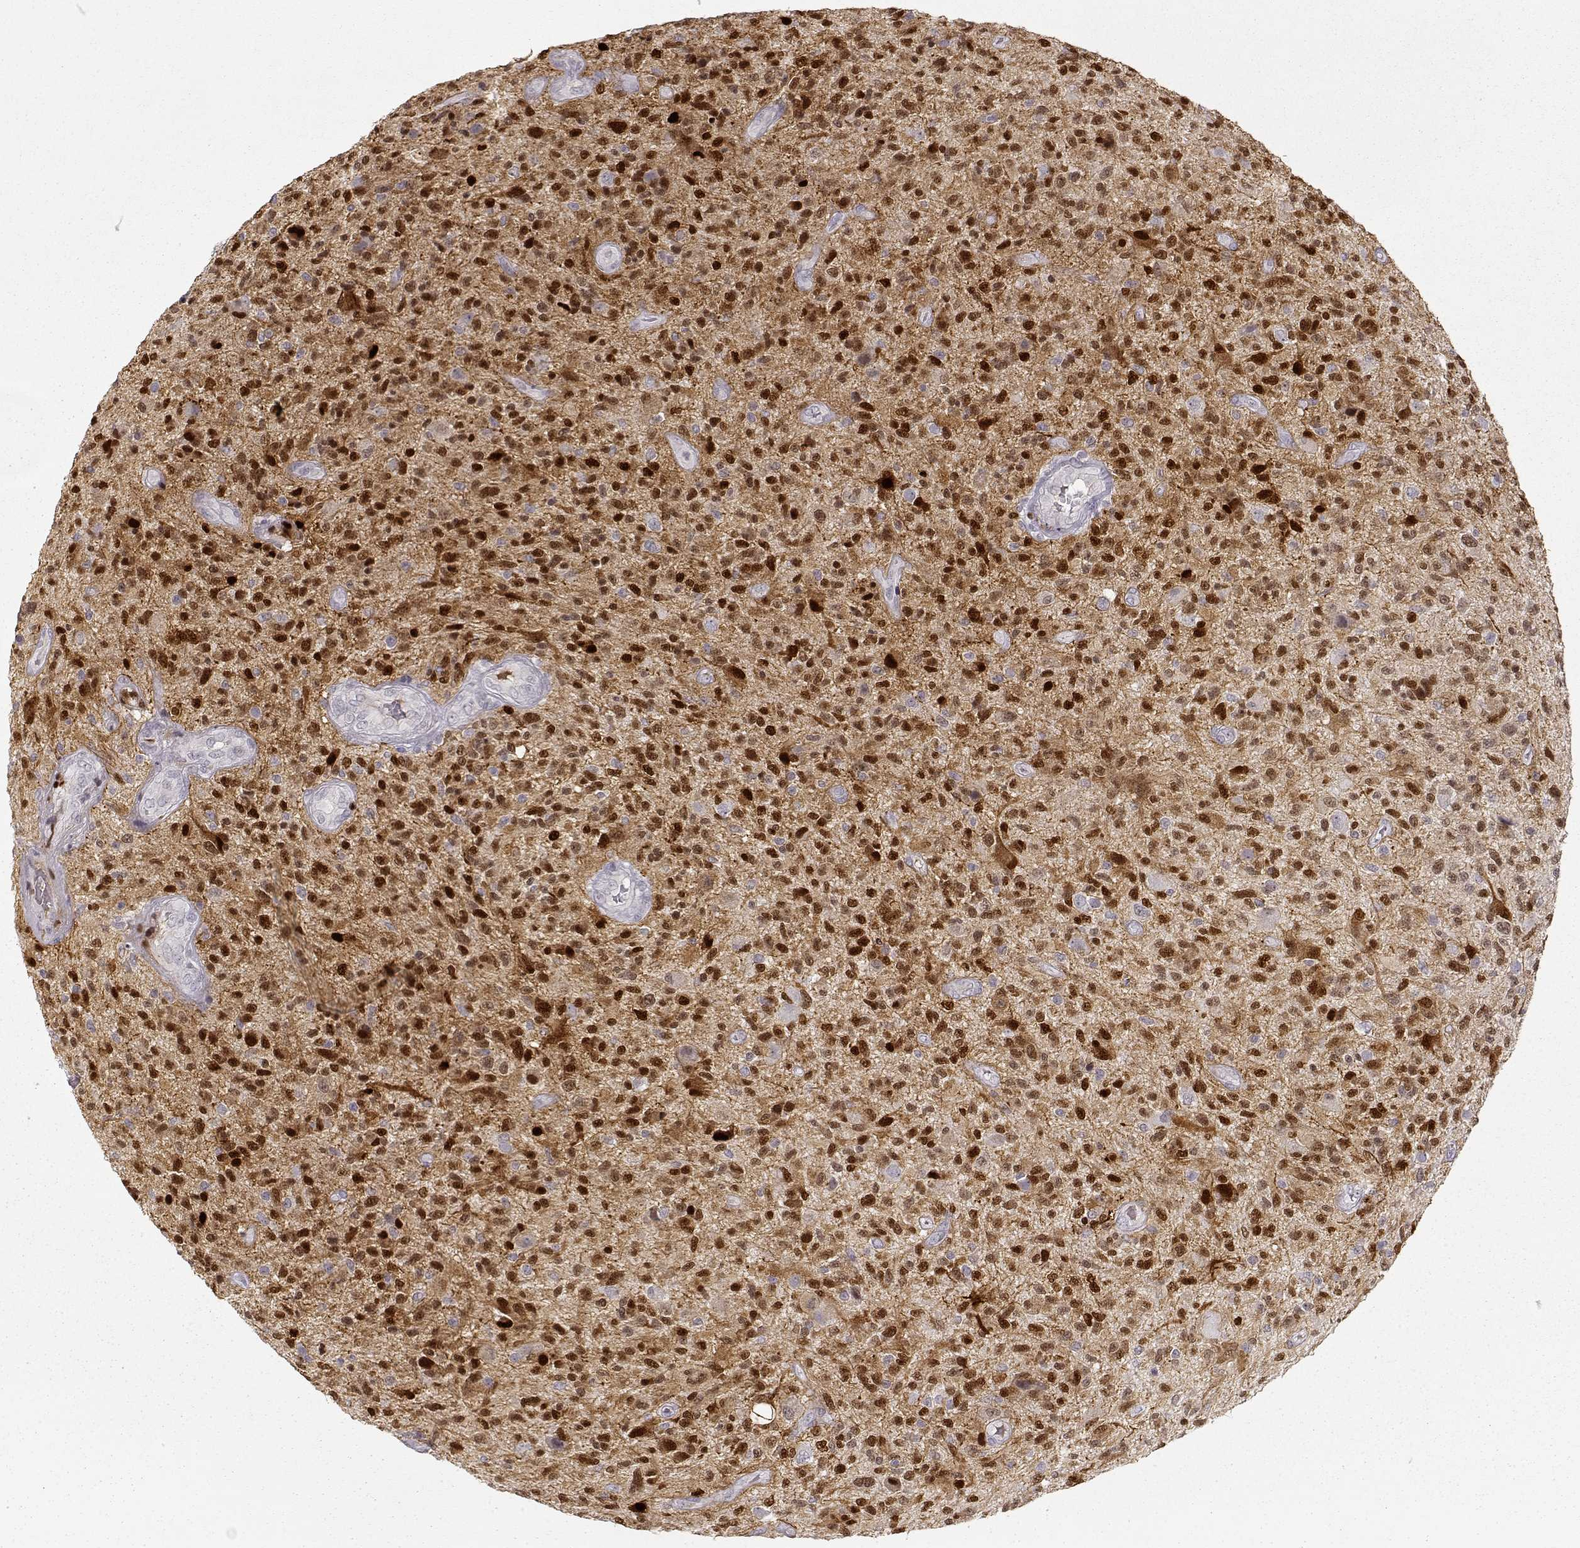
{"staining": {"intensity": "moderate", "quantity": ">75%", "location": "cytoplasmic/membranous,nuclear"}, "tissue": "glioma", "cell_type": "Tumor cells", "image_type": "cancer", "snomed": [{"axis": "morphology", "description": "Glioma, malignant, High grade"}, {"axis": "topography", "description": "Brain"}], "caption": "DAB immunohistochemical staining of human glioma demonstrates moderate cytoplasmic/membranous and nuclear protein staining in about >75% of tumor cells. (DAB (3,3'-diaminobenzidine) IHC, brown staining for protein, blue staining for nuclei).", "gene": "S100B", "patient": {"sex": "male", "age": 47}}